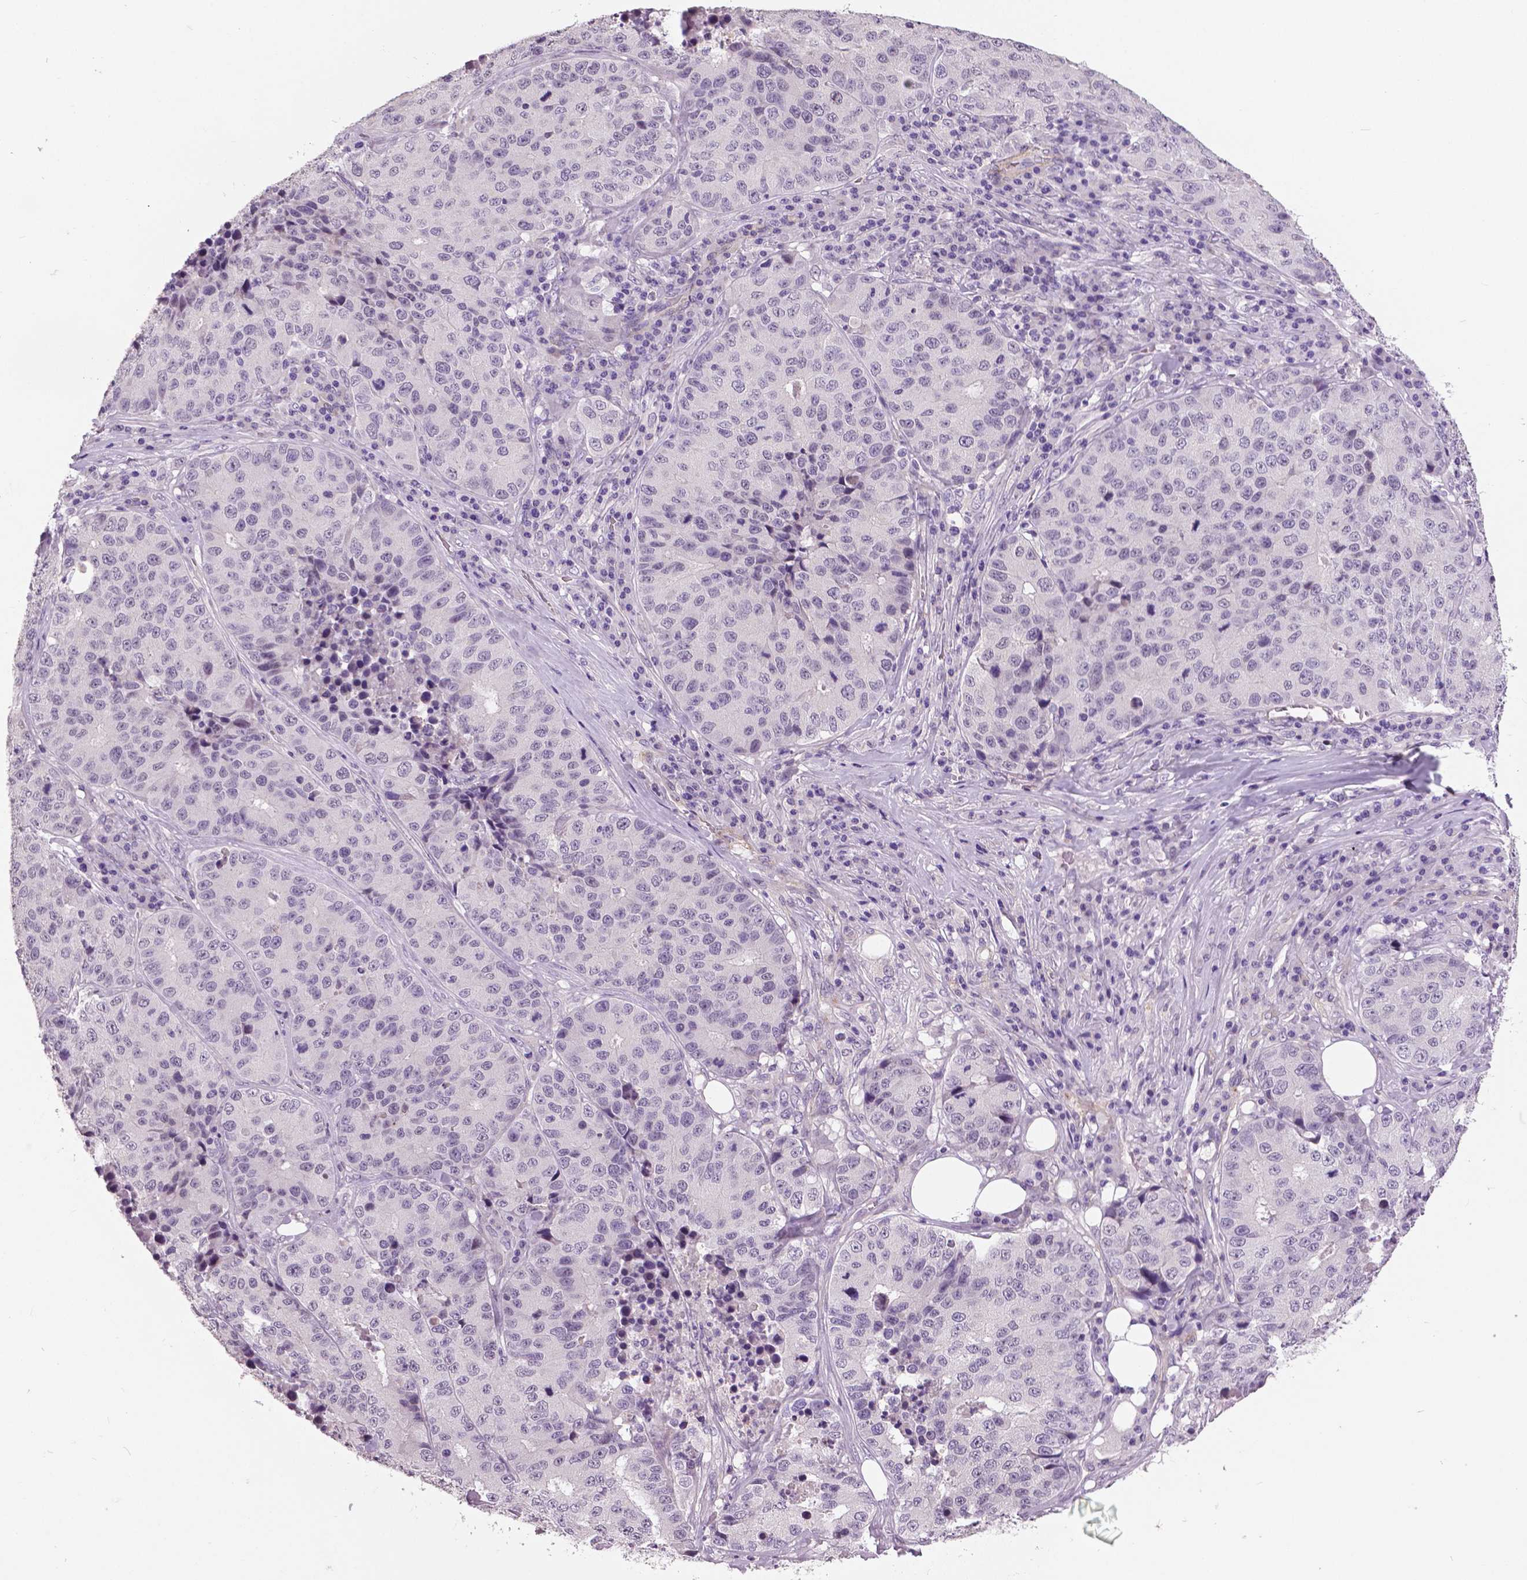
{"staining": {"intensity": "negative", "quantity": "none", "location": "none"}, "tissue": "stomach cancer", "cell_type": "Tumor cells", "image_type": "cancer", "snomed": [{"axis": "morphology", "description": "Adenocarcinoma, NOS"}, {"axis": "topography", "description": "Stomach"}], "caption": "A histopathology image of human stomach cancer (adenocarcinoma) is negative for staining in tumor cells.", "gene": "FOXA1", "patient": {"sex": "male", "age": 71}}